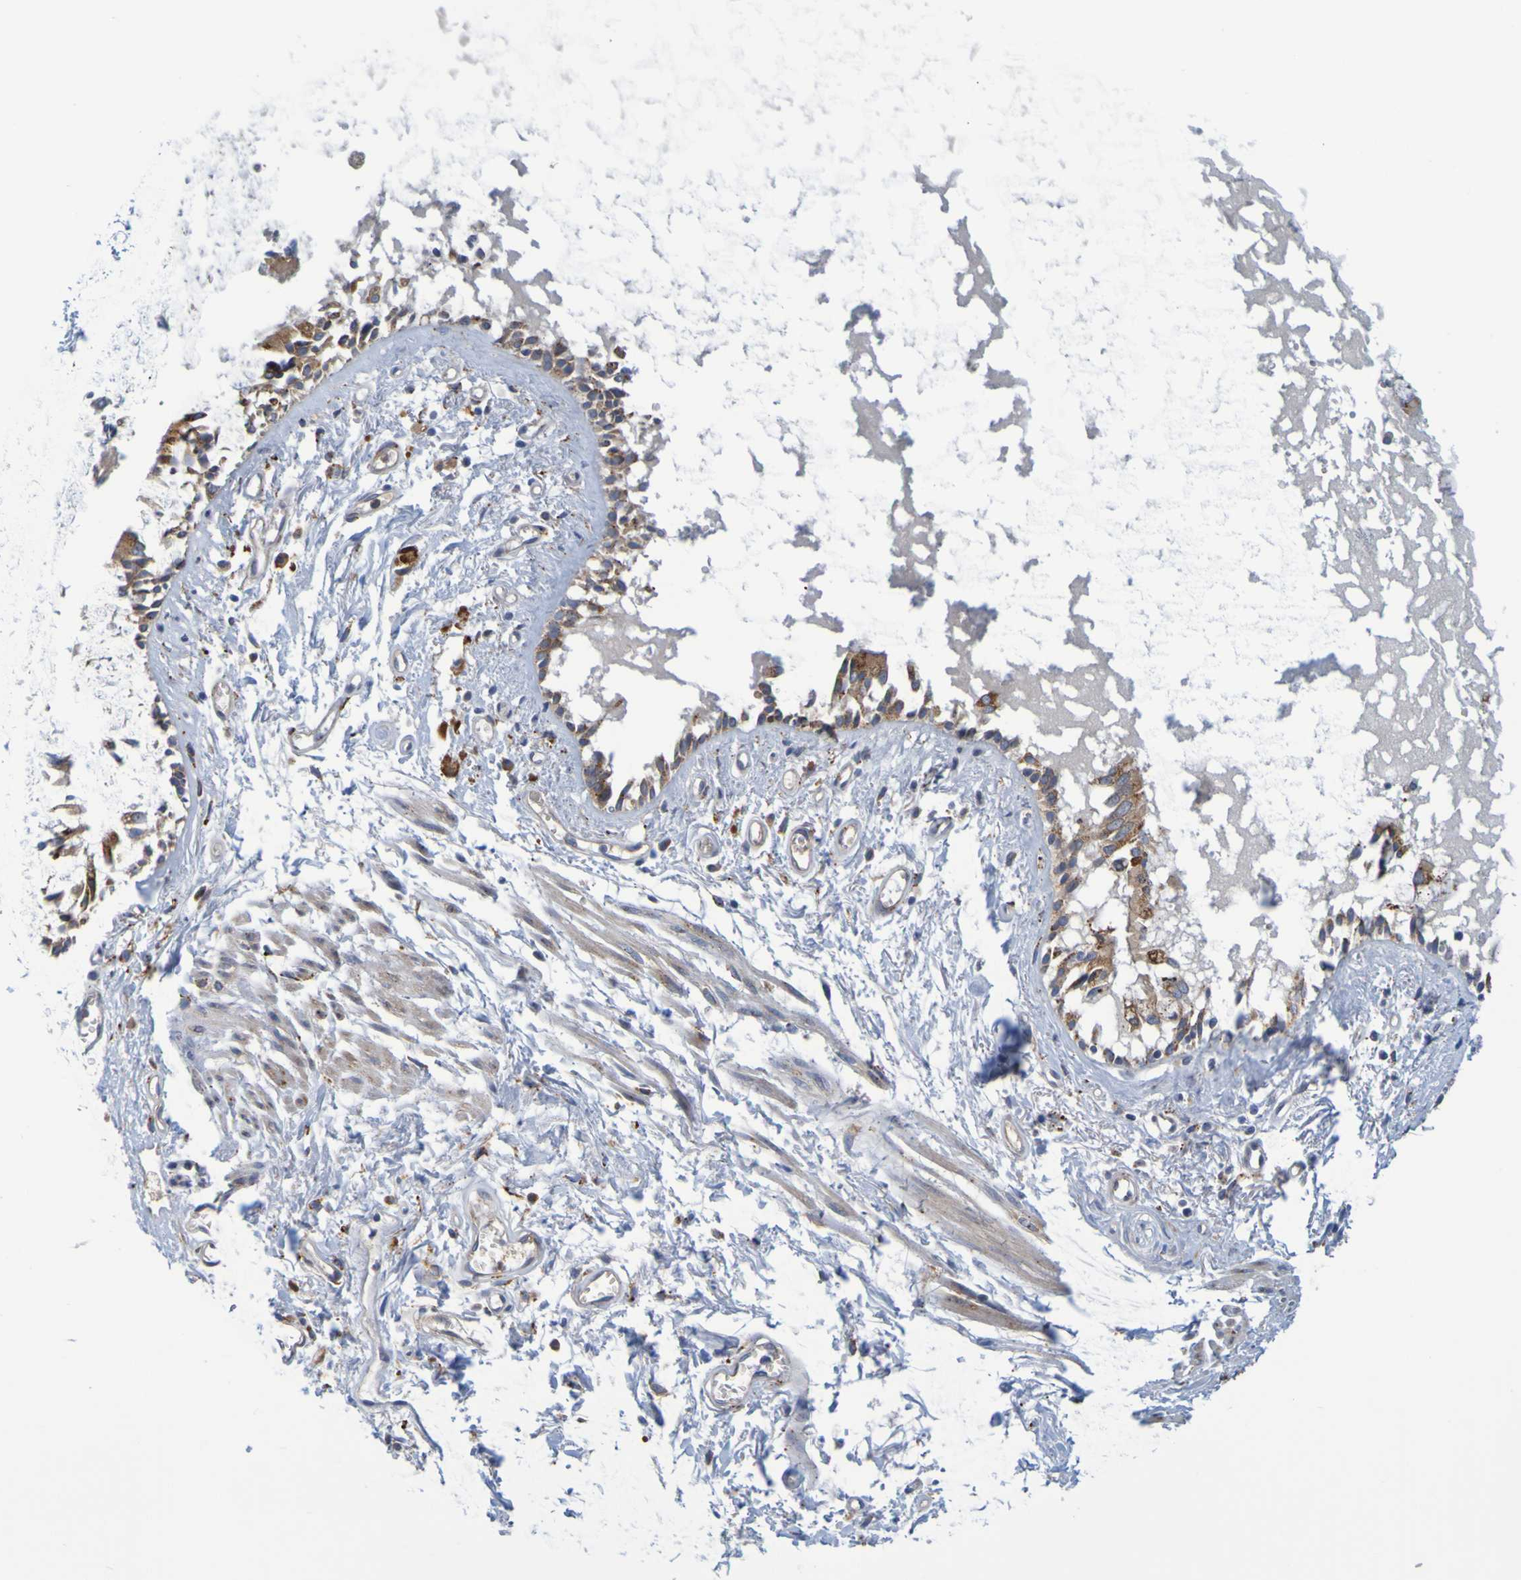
{"staining": {"intensity": "moderate", "quantity": ">75%", "location": "cytoplasmic/membranous"}, "tissue": "bronchus", "cell_type": "Respiratory epithelial cells", "image_type": "normal", "snomed": [{"axis": "morphology", "description": "Normal tissue, NOS"}, {"axis": "morphology", "description": "Inflammation, NOS"}, {"axis": "topography", "description": "Cartilage tissue"}, {"axis": "topography", "description": "Lung"}], "caption": "Immunohistochemistry (IHC) (DAB (3,3'-diaminobenzidine)) staining of unremarkable human bronchus demonstrates moderate cytoplasmic/membranous protein expression in approximately >75% of respiratory epithelial cells. The protein of interest is shown in brown color, while the nuclei are stained blue.", "gene": "SIL1", "patient": {"sex": "male", "age": 71}}